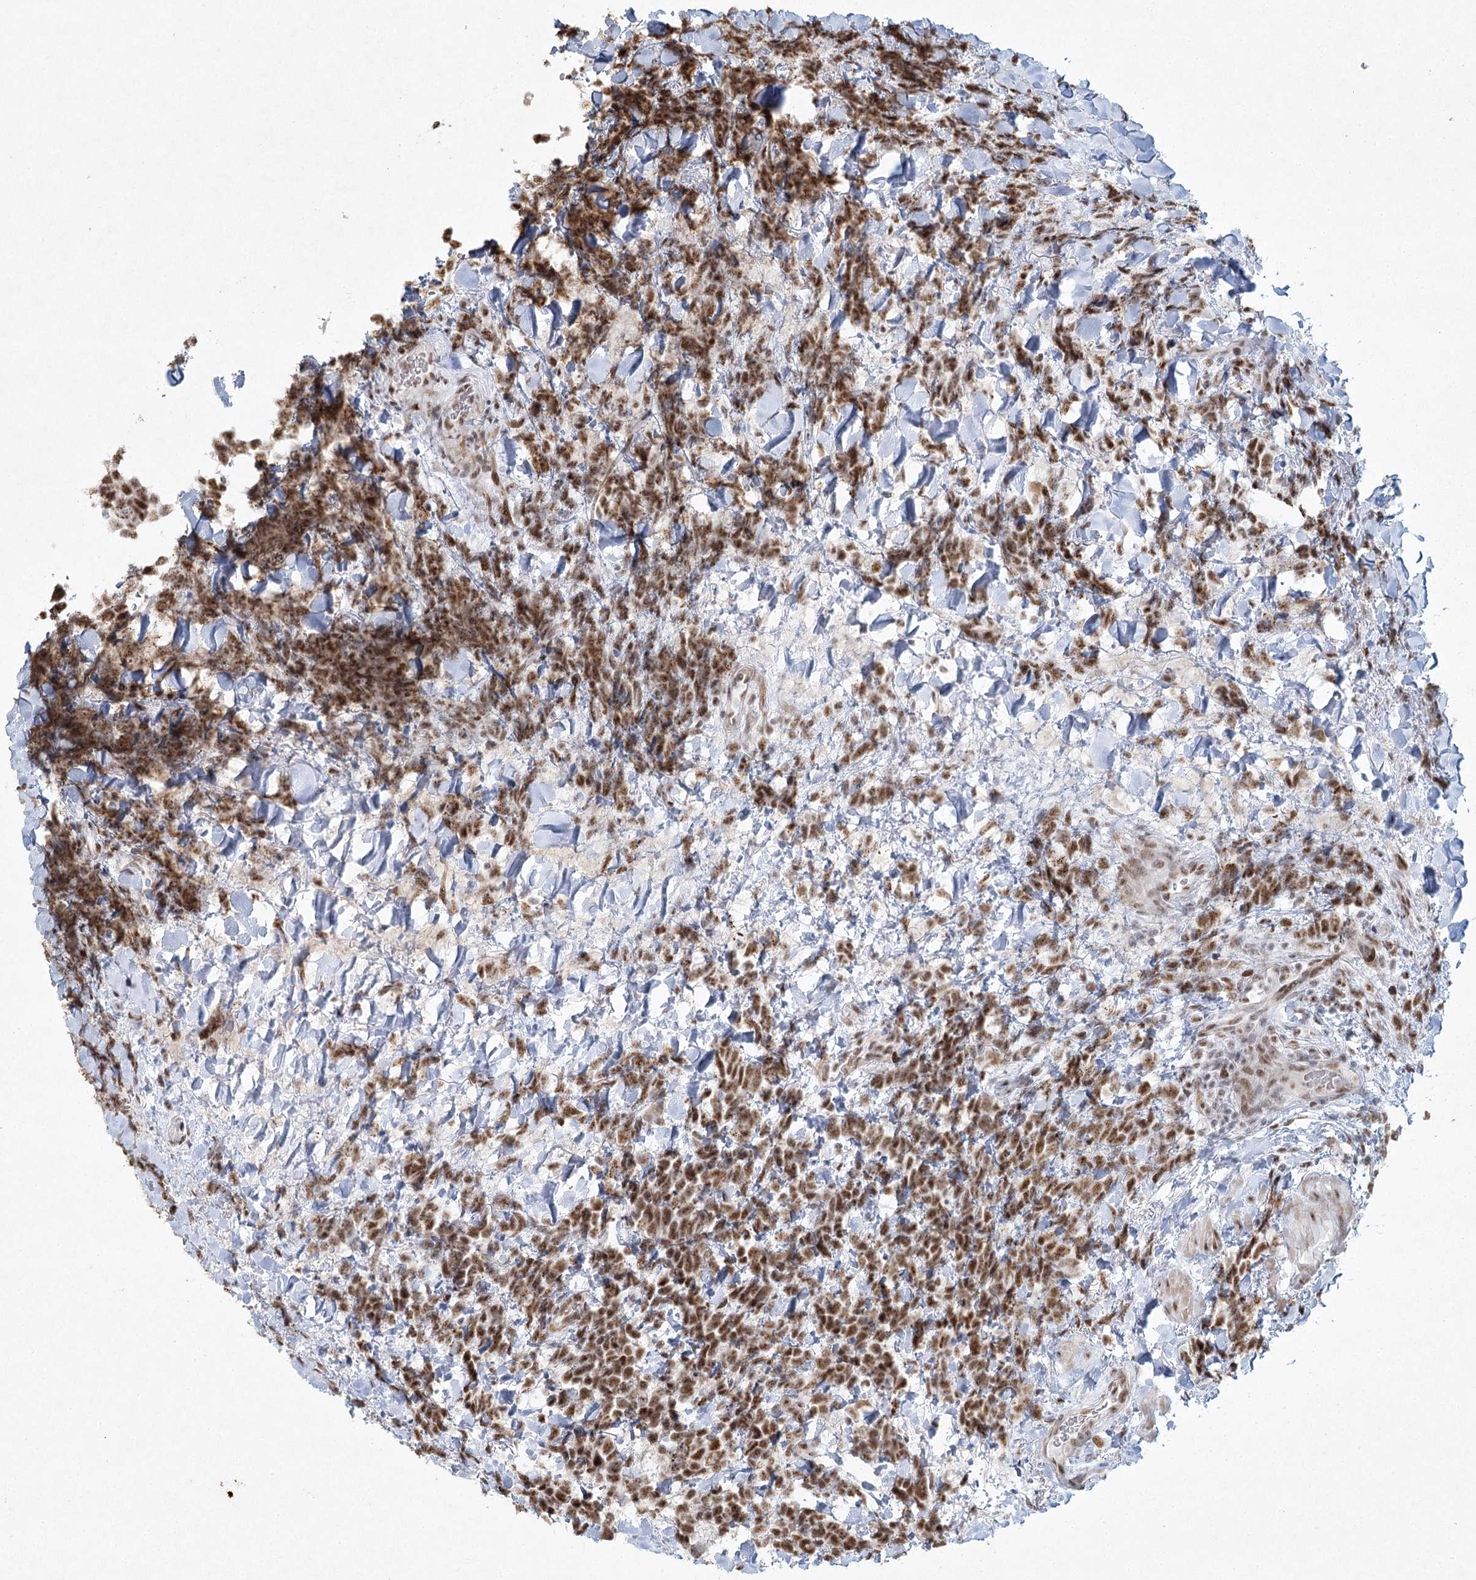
{"staining": {"intensity": "moderate", "quantity": ">75%", "location": "nuclear"}, "tissue": "urothelial cancer", "cell_type": "Tumor cells", "image_type": "cancer", "snomed": [{"axis": "morphology", "description": "Urothelial carcinoma, High grade"}, {"axis": "topography", "description": "Urinary bladder"}], "caption": "Moderate nuclear staining is present in about >75% of tumor cells in high-grade urothelial carcinoma.", "gene": "U2SURP", "patient": {"sex": "female", "age": 82}}